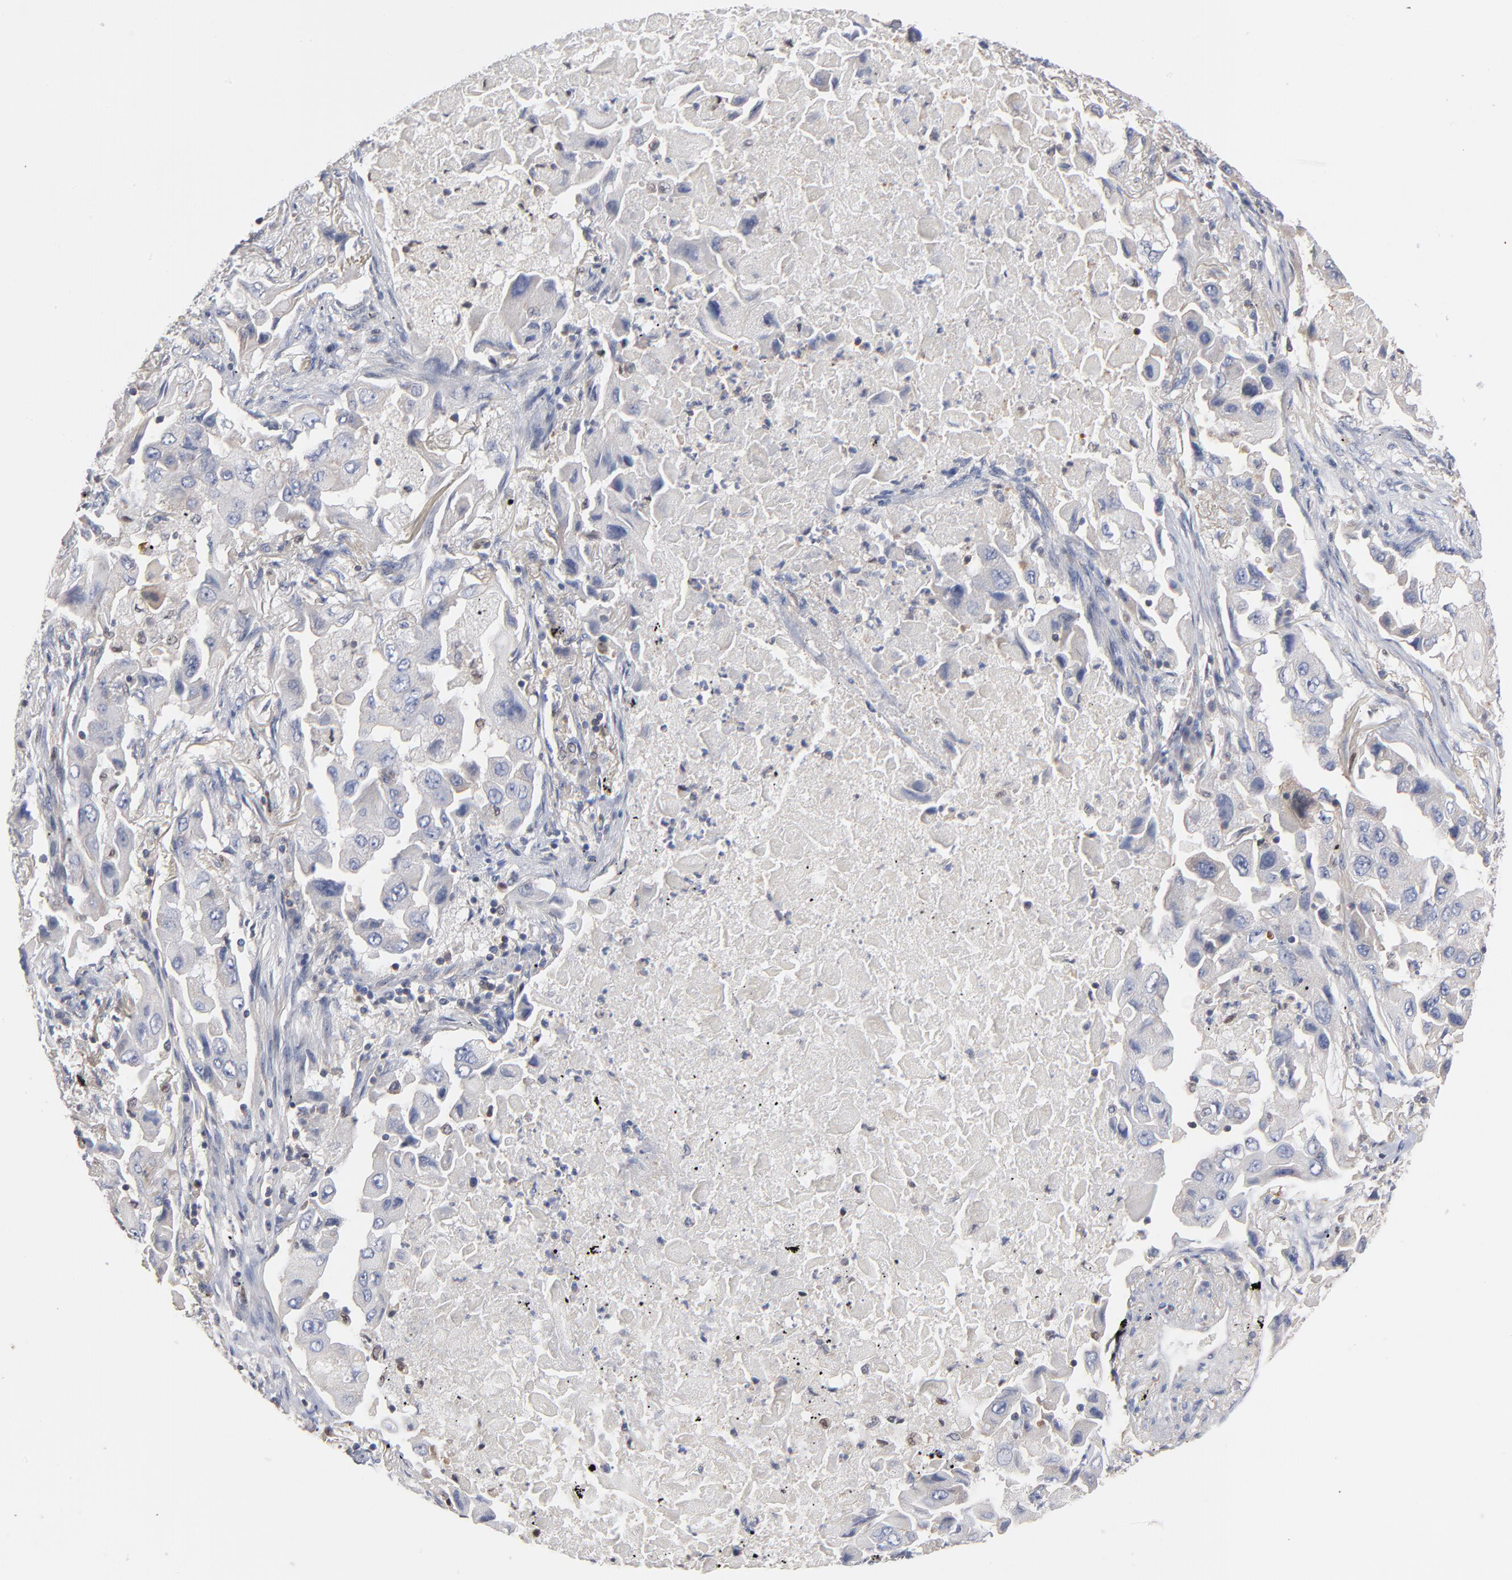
{"staining": {"intensity": "negative", "quantity": "none", "location": "none"}, "tissue": "lung cancer", "cell_type": "Tumor cells", "image_type": "cancer", "snomed": [{"axis": "morphology", "description": "Adenocarcinoma, NOS"}, {"axis": "topography", "description": "Lung"}], "caption": "The photomicrograph demonstrates no significant positivity in tumor cells of lung cancer.", "gene": "ARHGEF6", "patient": {"sex": "female", "age": 65}}